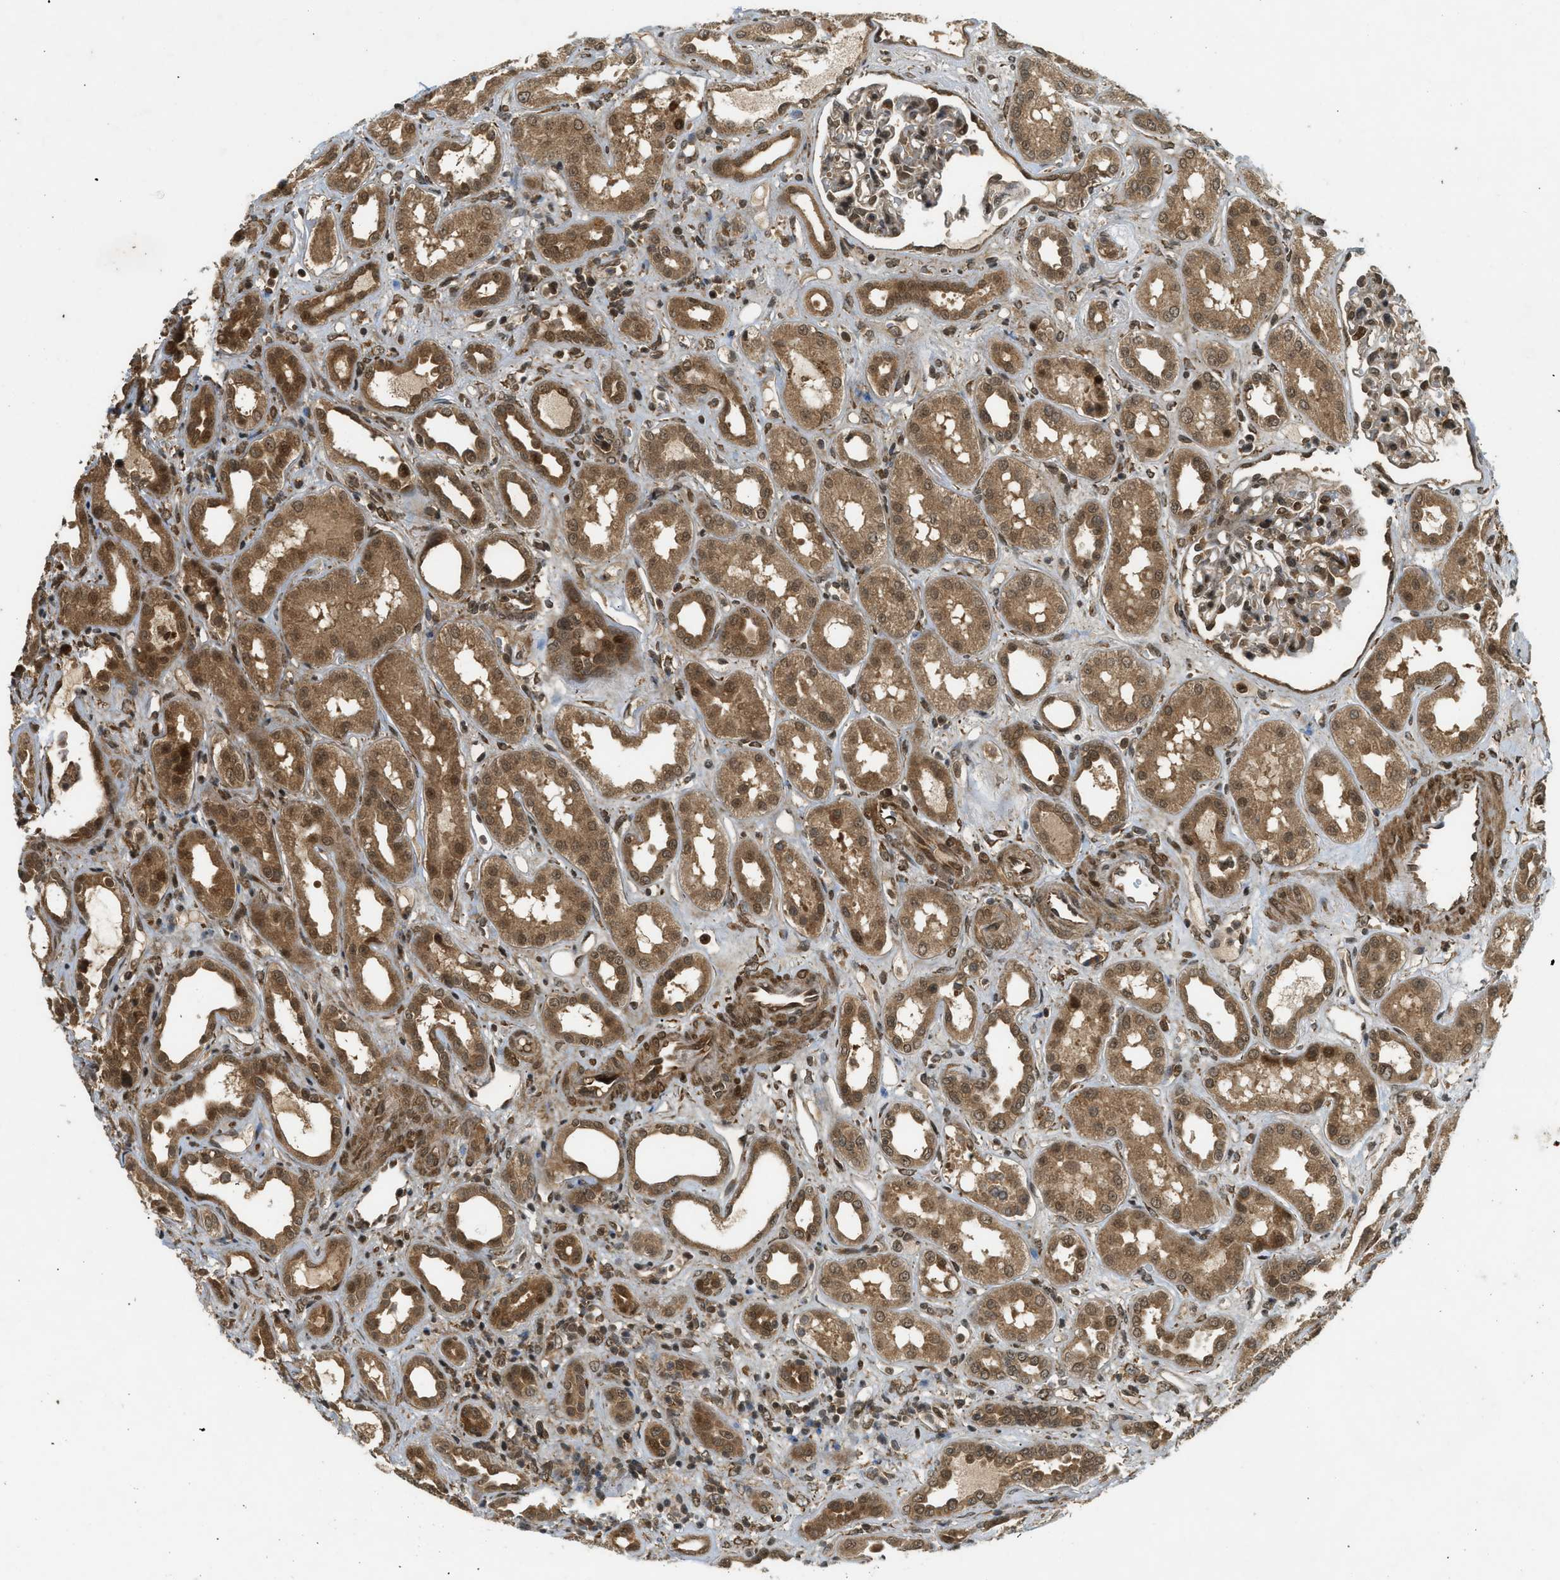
{"staining": {"intensity": "moderate", "quantity": "25%-75%", "location": "cytoplasmic/membranous,nuclear"}, "tissue": "kidney", "cell_type": "Cells in glomeruli", "image_type": "normal", "snomed": [{"axis": "morphology", "description": "Normal tissue, NOS"}, {"axis": "topography", "description": "Kidney"}], "caption": "Immunohistochemistry histopathology image of unremarkable kidney: human kidney stained using immunohistochemistry shows medium levels of moderate protein expression localized specifically in the cytoplasmic/membranous,nuclear of cells in glomeruli, appearing as a cytoplasmic/membranous,nuclear brown color.", "gene": "EIF2AK3", "patient": {"sex": "male", "age": 59}}